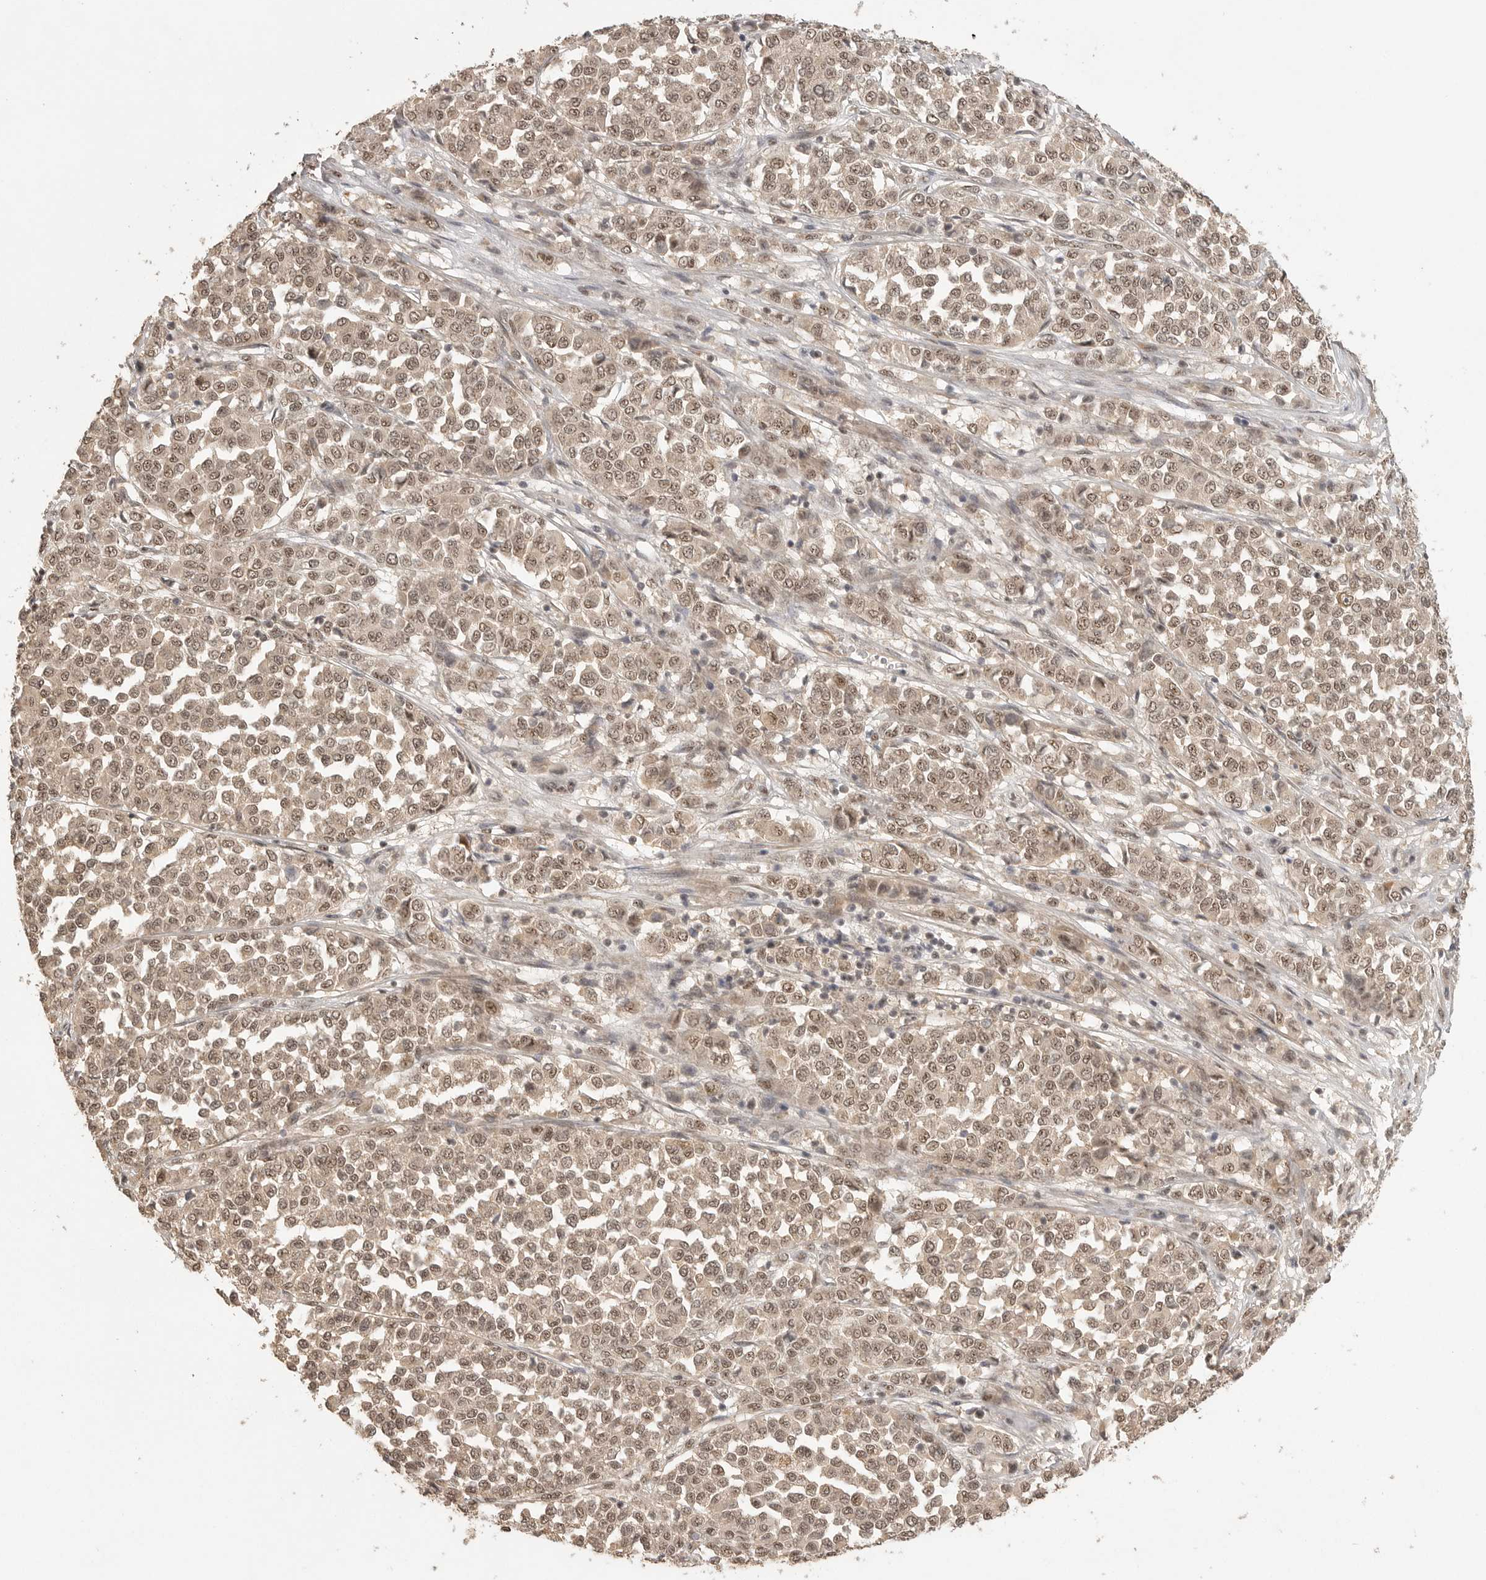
{"staining": {"intensity": "moderate", "quantity": ">75%", "location": "cytoplasmic/membranous,nuclear"}, "tissue": "melanoma", "cell_type": "Tumor cells", "image_type": "cancer", "snomed": [{"axis": "morphology", "description": "Malignant melanoma, Metastatic site"}, {"axis": "topography", "description": "Pancreas"}], "caption": "A brown stain highlights moderate cytoplasmic/membranous and nuclear positivity of a protein in malignant melanoma (metastatic site) tumor cells.", "gene": "POMP", "patient": {"sex": "female", "age": 30}}